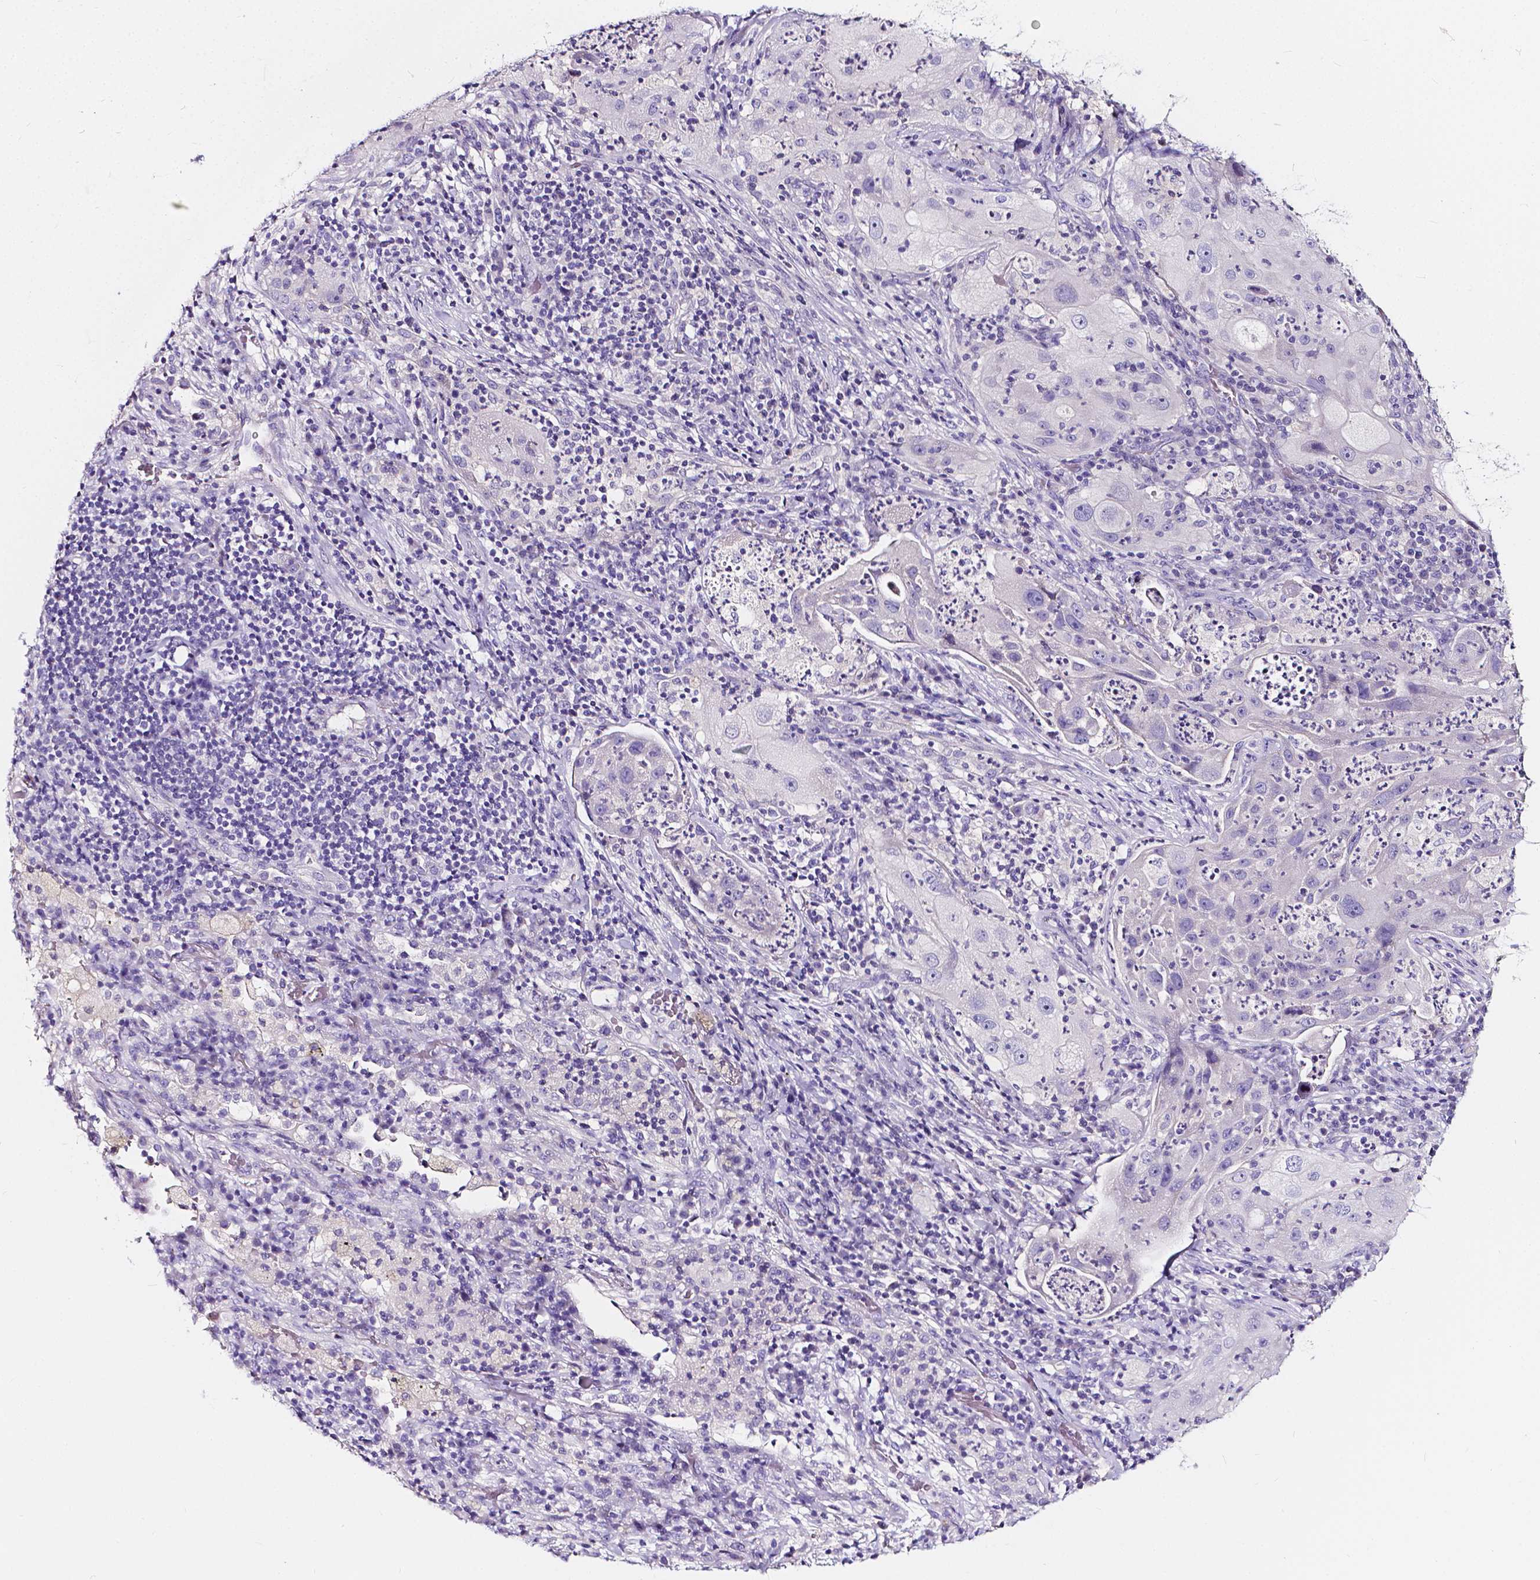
{"staining": {"intensity": "negative", "quantity": "none", "location": "none"}, "tissue": "lung cancer", "cell_type": "Tumor cells", "image_type": "cancer", "snomed": [{"axis": "morphology", "description": "Squamous cell carcinoma, NOS"}, {"axis": "topography", "description": "Lung"}], "caption": "This is an IHC image of lung cancer. There is no expression in tumor cells.", "gene": "CLSTN2", "patient": {"sex": "female", "age": 59}}